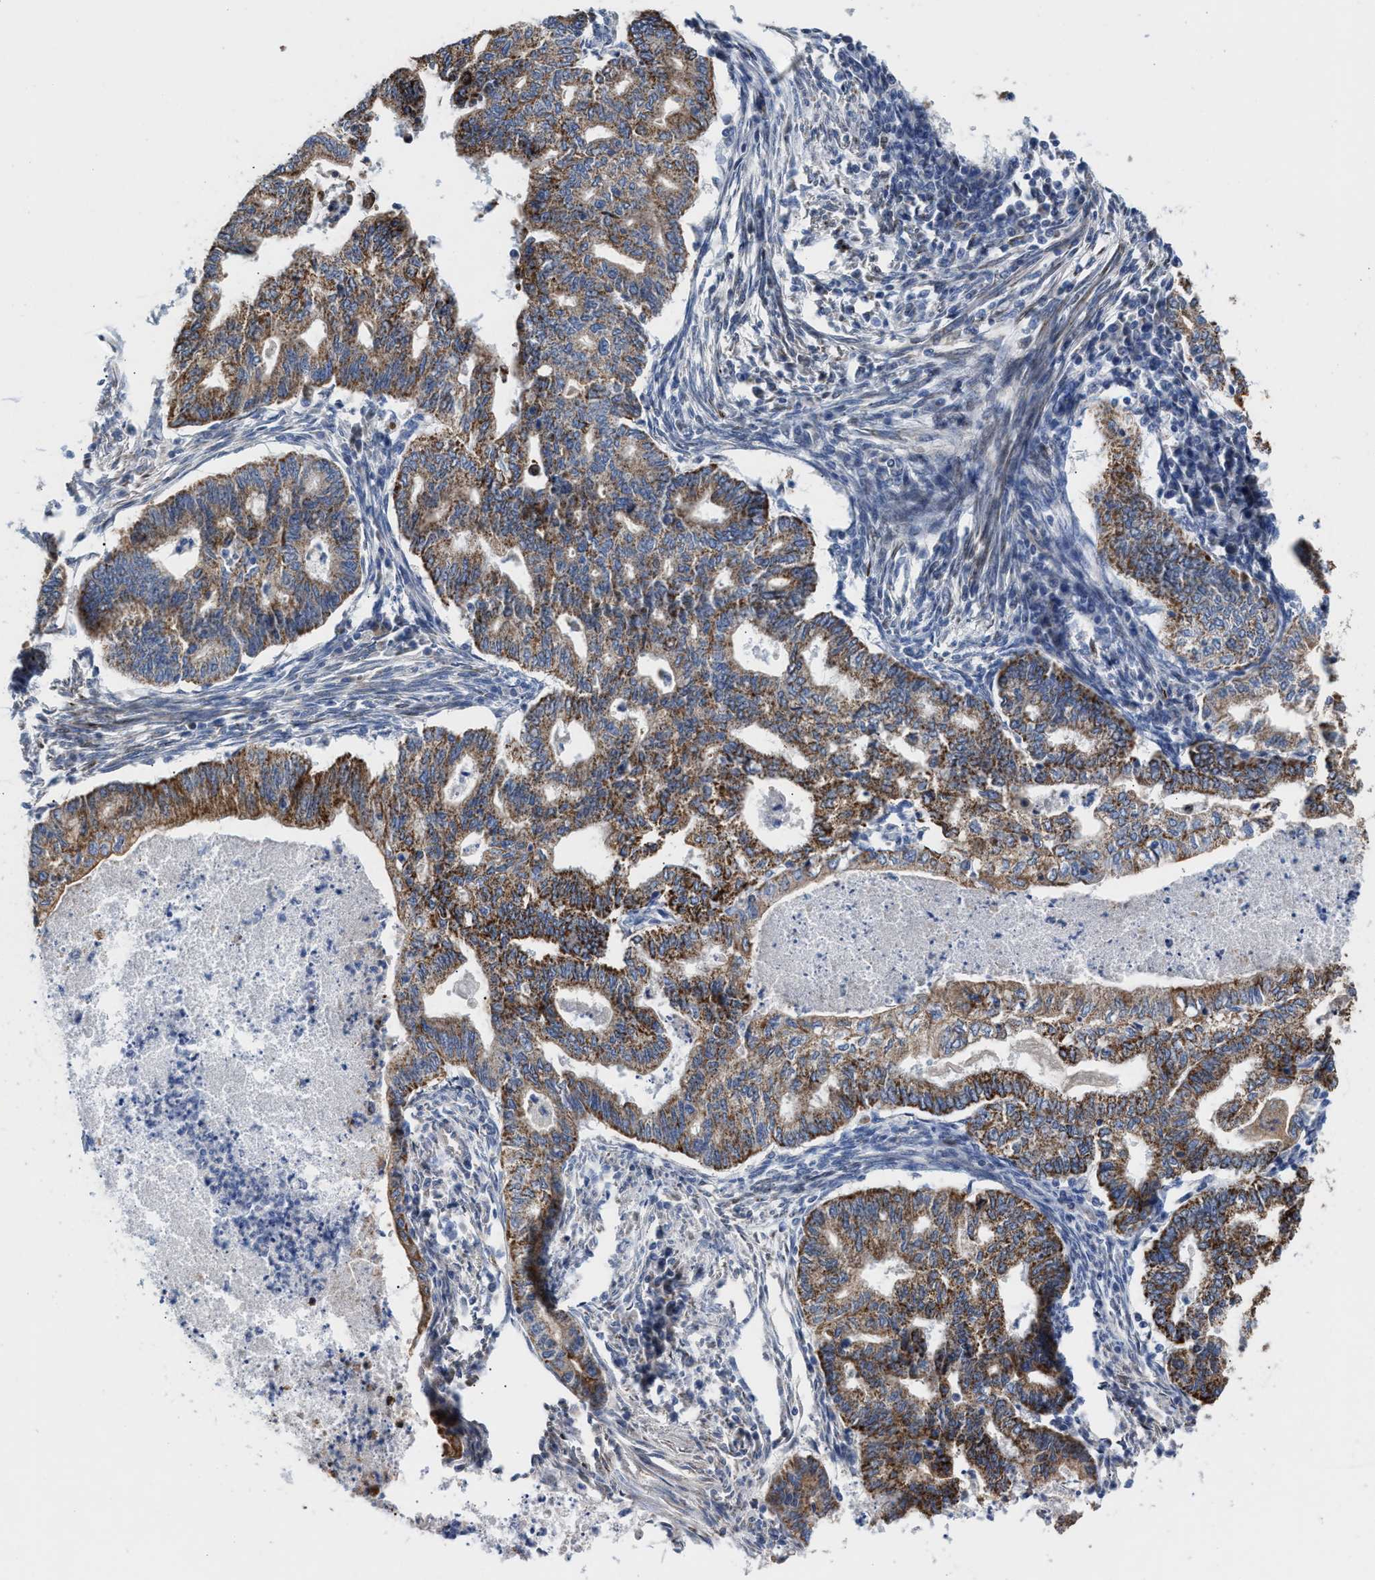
{"staining": {"intensity": "moderate", "quantity": ">75%", "location": "cytoplasmic/membranous"}, "tissue": "endometrial cancer", "cell_type": "Tumor cells", "image_type": "cancer", "snomed": [{"axis": "morphology", "description": "Polyp, NOS"}, {"axis": "morphology", "description": "Adenocarcinoma, NOS"}, {"axis": "morphology", "description": "Adenoma, NOS"}, {"axis": "topography", "description": "Endometrium"}], "caption": "A histopathology image of human endometrial adenoma stained for a protein demonstrates moderate cytoplasmic/membranous brown staining in tumor cells.", "gene": "JAG1", "patient": {"sex": "female", "age": 79}}